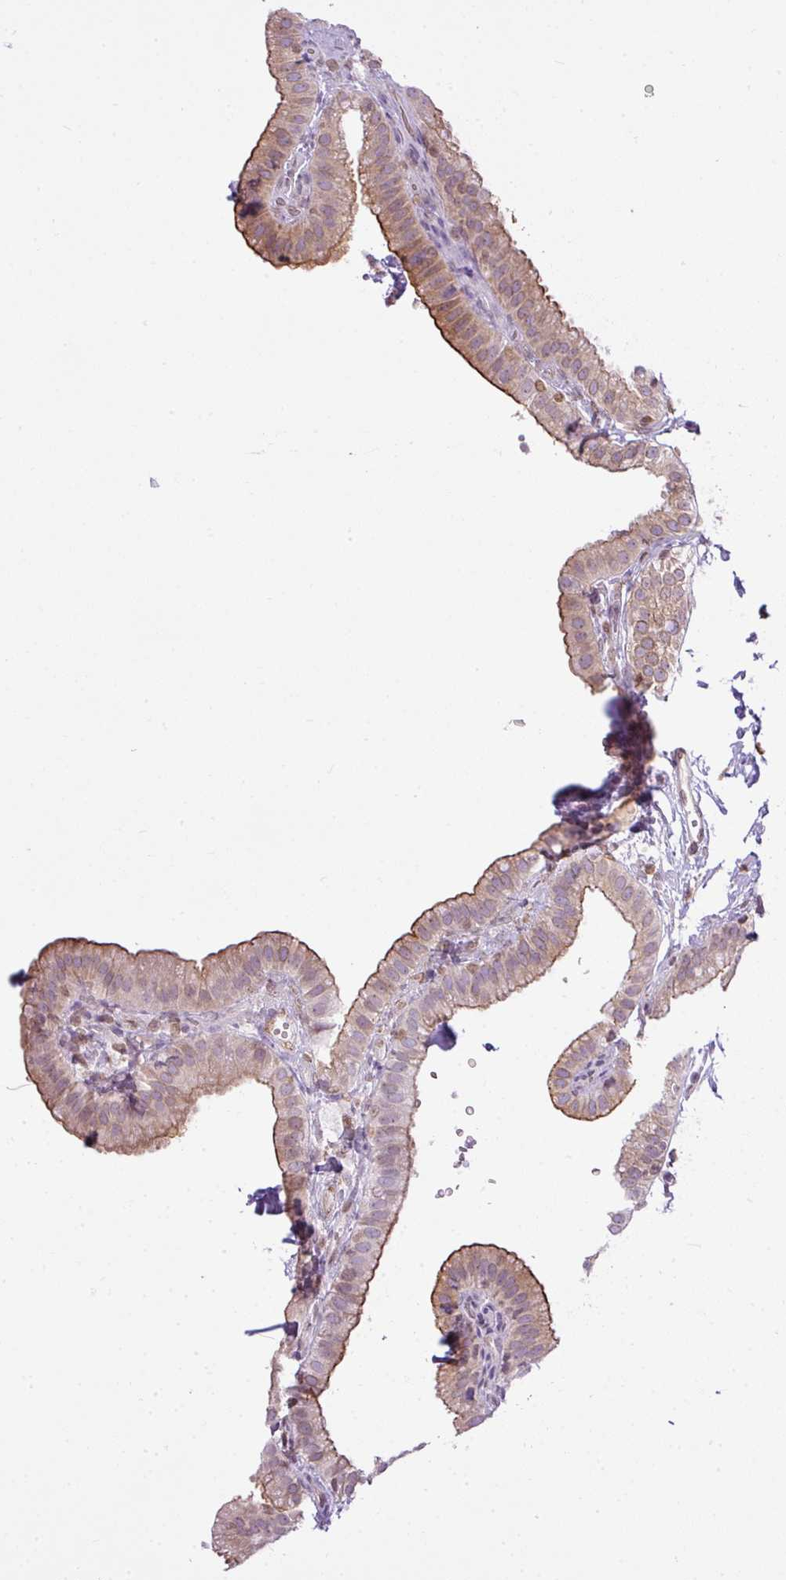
{"staining": {"intensity": "moderate", "quantity": "25%-75%", "location": "cytoplasmic/membranous"}, "tissue": "gallbladder", "cell_type": "Glandular cells", "image_type": "normal", "snomed": [{"axis": "morphology", "description": "Normal tissue, NOS"}, {"axis": "topography", "description": "Gallbladder"}], "caption": "Immunohistochemistry (IHC) (DAB (3,3'-diaminobenzidine)) staining of normal human gallbladder reveals moderate cytoplasmic/membranous protein expression in about 25%-75% of glandular cells. (DAB (3,3'-diaminobenzidine) = brown stain, brightfield microscopy at high magnification).", "gene": "COX18", "patient": {"sex": "female", "age": 61}}